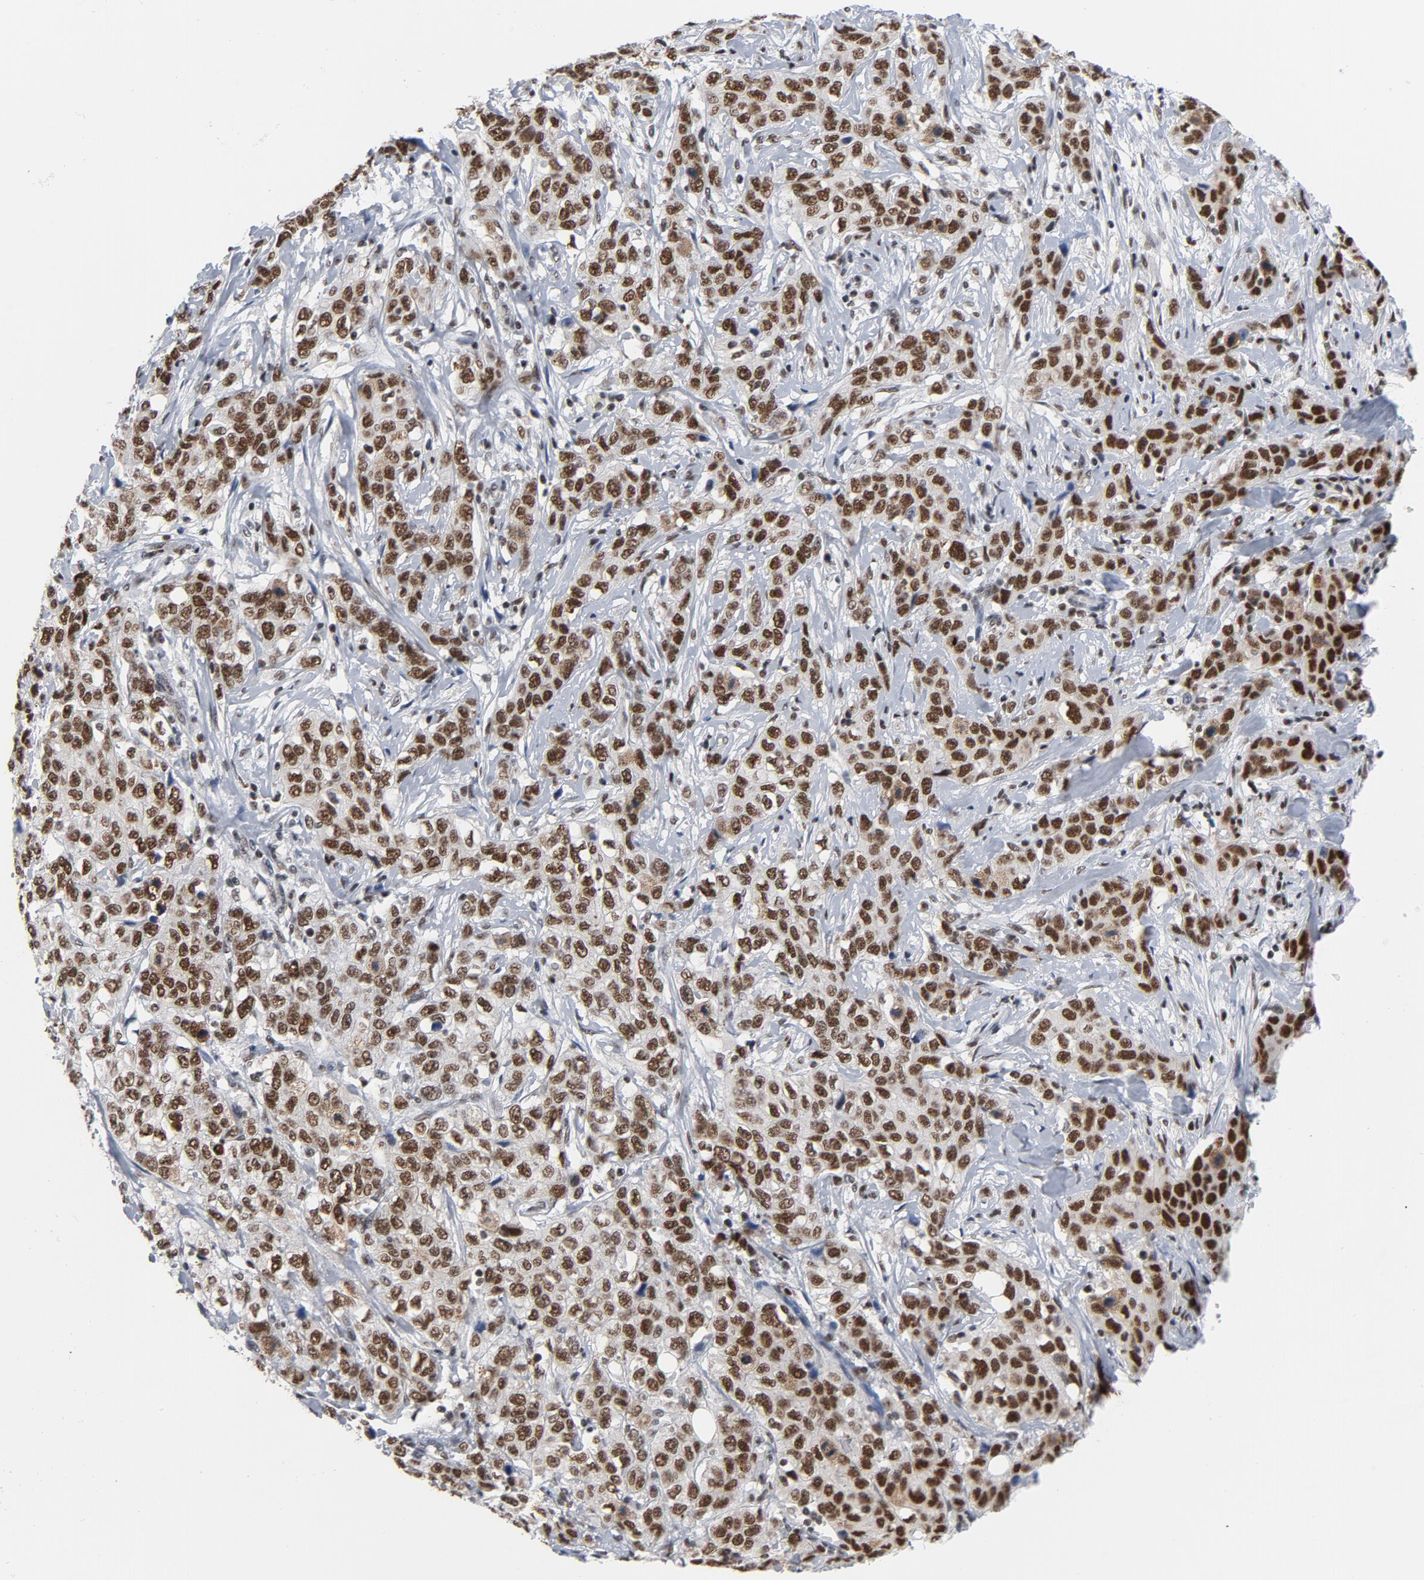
{"staining": {"intensity": "moderate", "quantity": ">75%", "location": "nuclear"}, "tissue": "stomach cancer", "cell_type": "Tumor cells", "image_type": "cancer", "snomed": [{"axis": "morphology", "description": "Adenocarcinoma, NOS"}, {"axis": "topography", "description": "Stomach"}], "caption": "Immunohistochemical staining of stomach cancer demonstrates medium levels of moderate nuclear protein positivity in approximately >75% of tumor cells.", "gene": "CSTF2", "patient": {"sex": "male", "age": 48}}